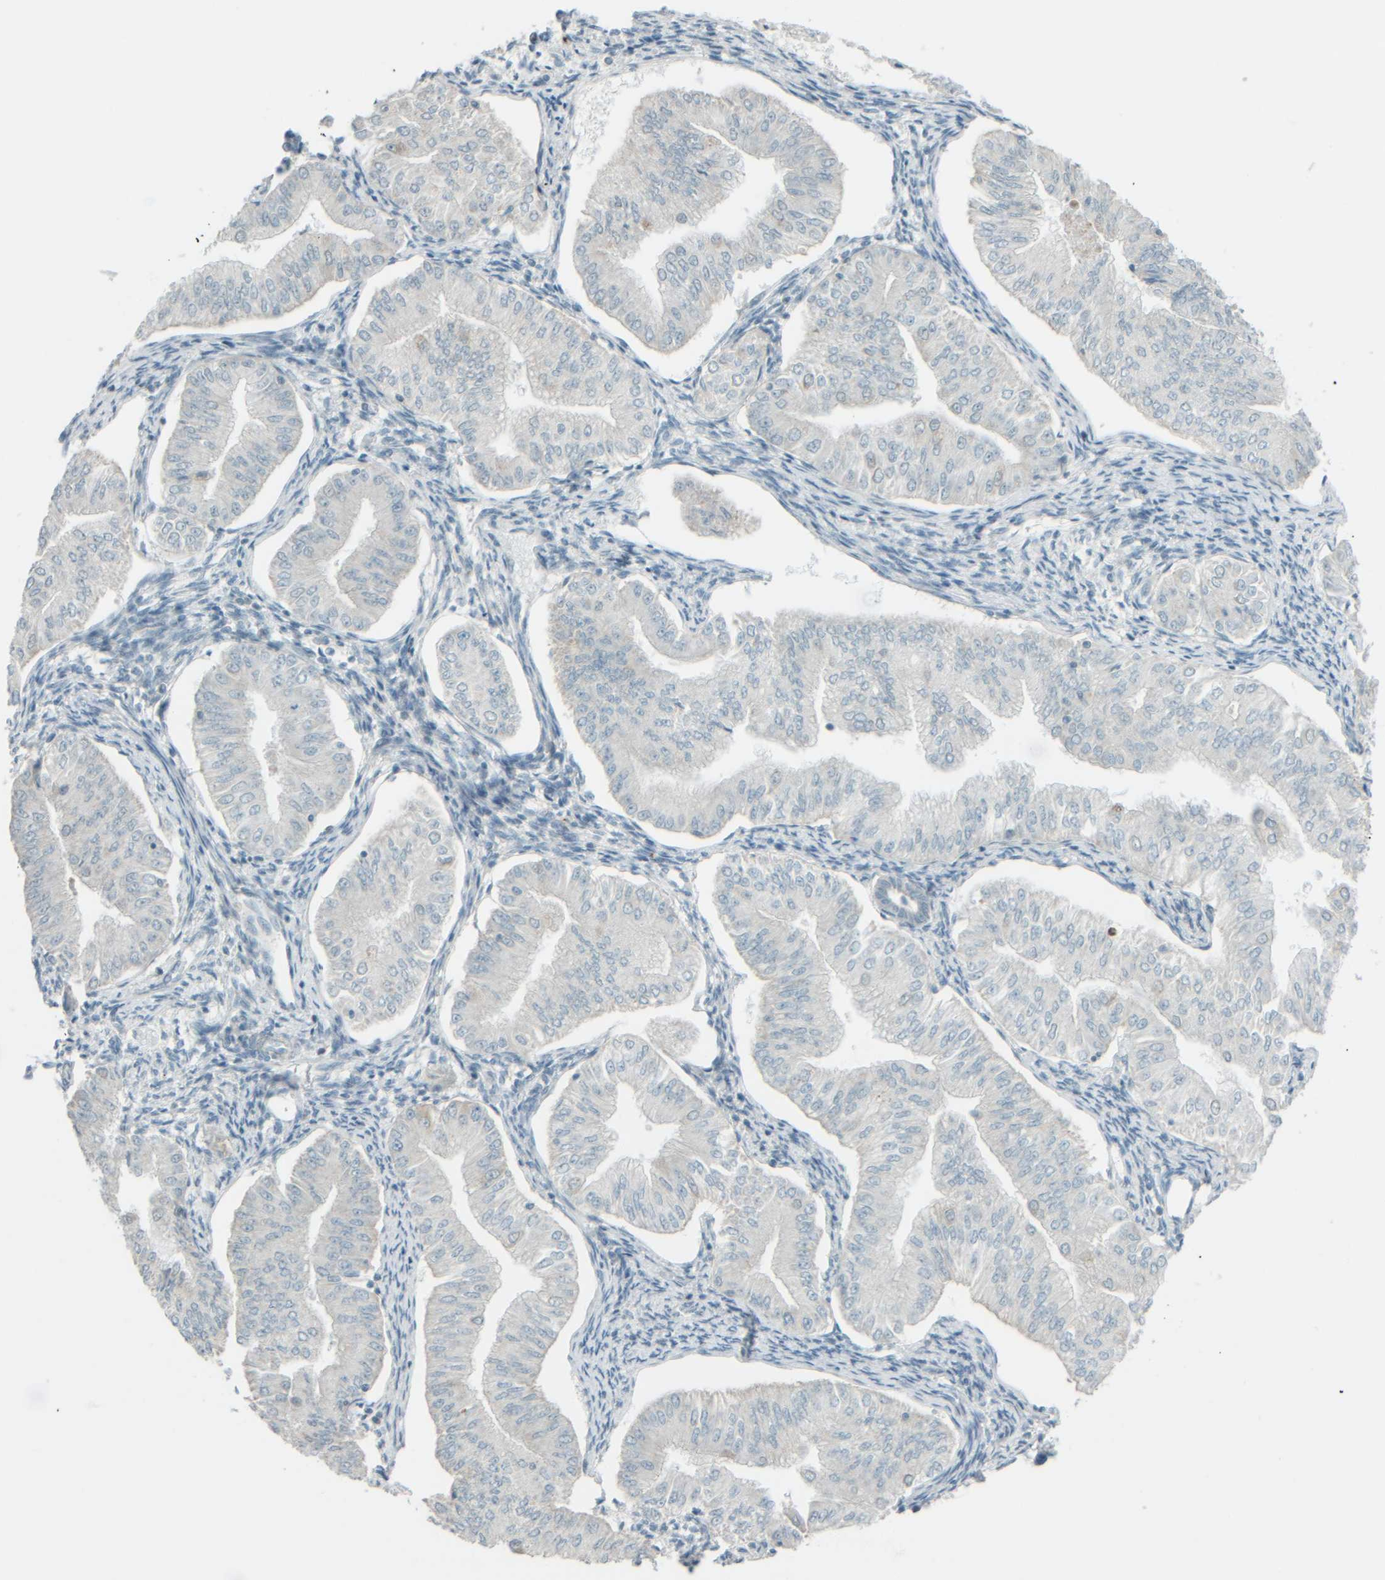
{"staining": {"intensity": "negative", "quantity": "none", "location": "none"}, "tissue": "endometrial cancer", "cell_type": "Tumor cells", "image_type": "cancer", "snomed": [{"axis": "morphology", "description": "Normal tissue, NOS"}, {"axis": "morphology", "description": "Adenocarcinoma, NOS"}, {"axis": "topography", "description": "Endometrium"}], "caption": "Tumor cells are negative for protein expression in human endometrial adenocarcinoma.", "gene": "PTGES3L-AARSD1", "patient": {"sex": "female", "age": 53}}